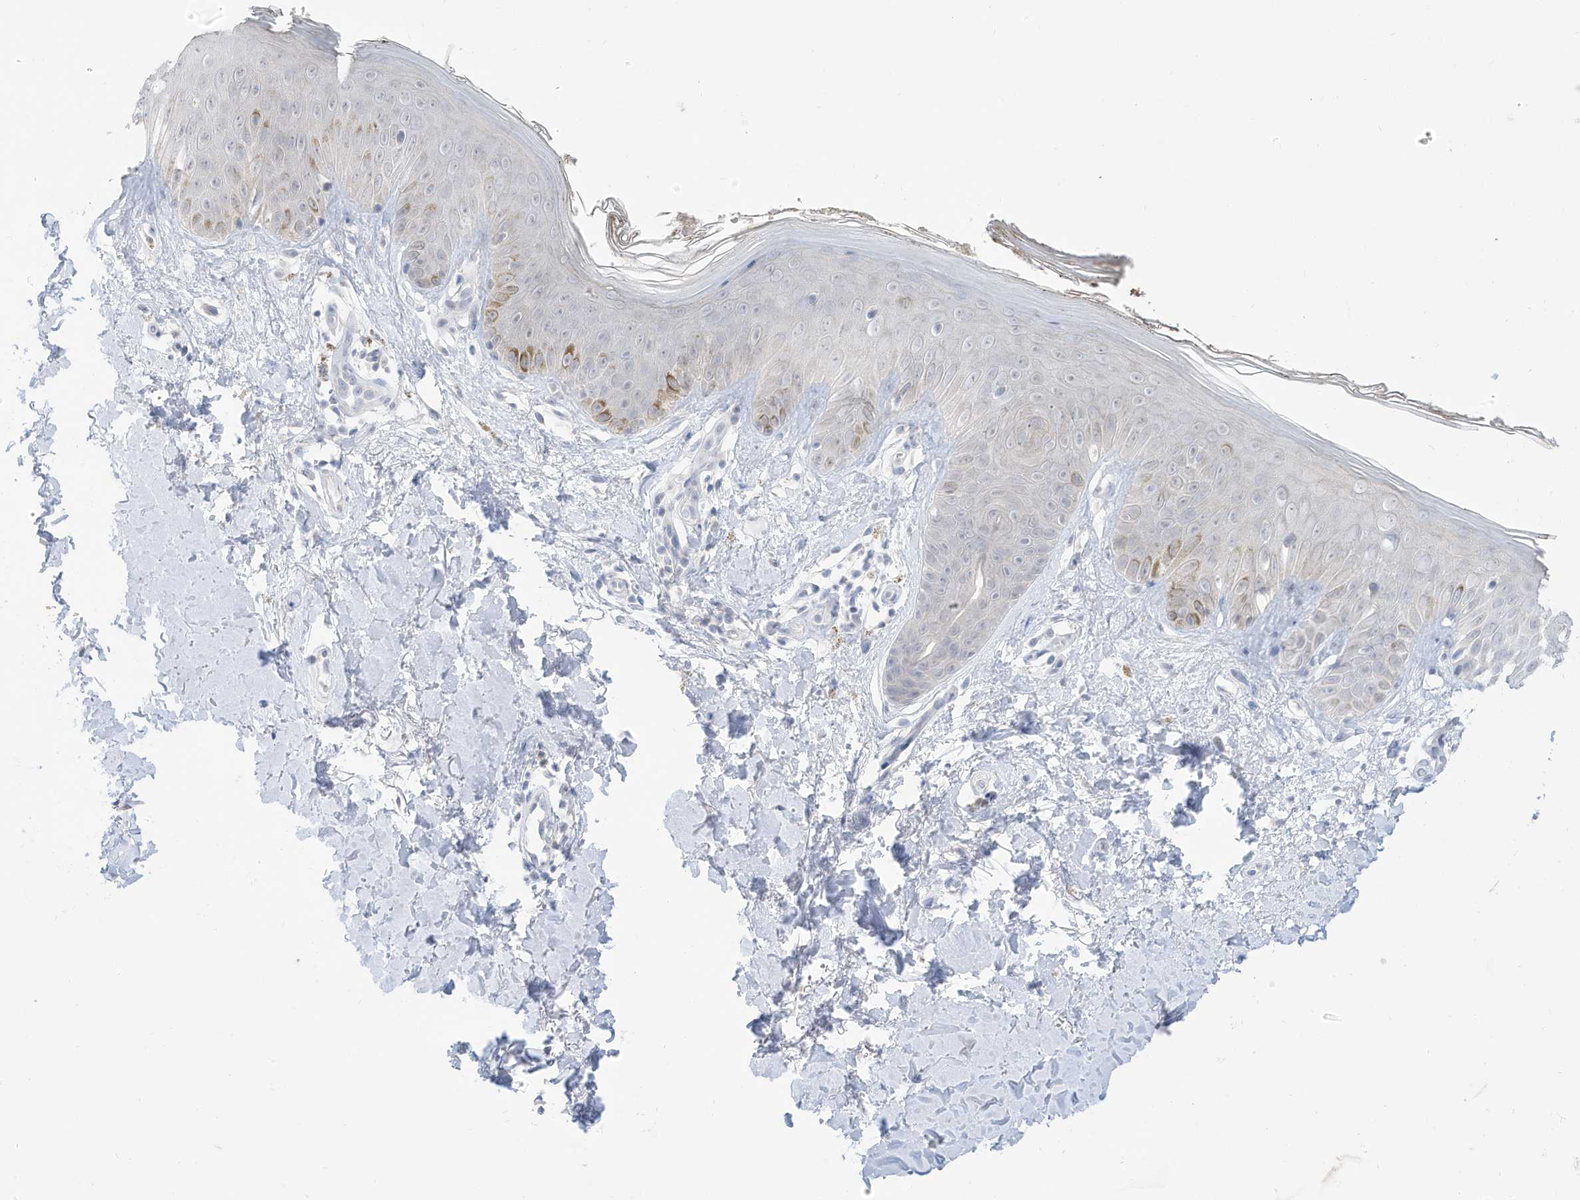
{"staining": {"intensity": "negative", "quantity": "none", "location": "none"}, "tissue": "skin", "cell_type": "Fibroblasts", "image_type": "normal", "snomed": [{"axis": "morphology", "description": "Normal tissue, NOS"}, {"axis": "topography", "description": "Skin"}], "caption": "An immunohistochemistry (IHC) micrograph of normal skin is shown. There is no staining in fibroblasts of skin. Nuclei are stained in blue.", "gene": "OGT", "patient": {"sex": "female", "age": 64}}